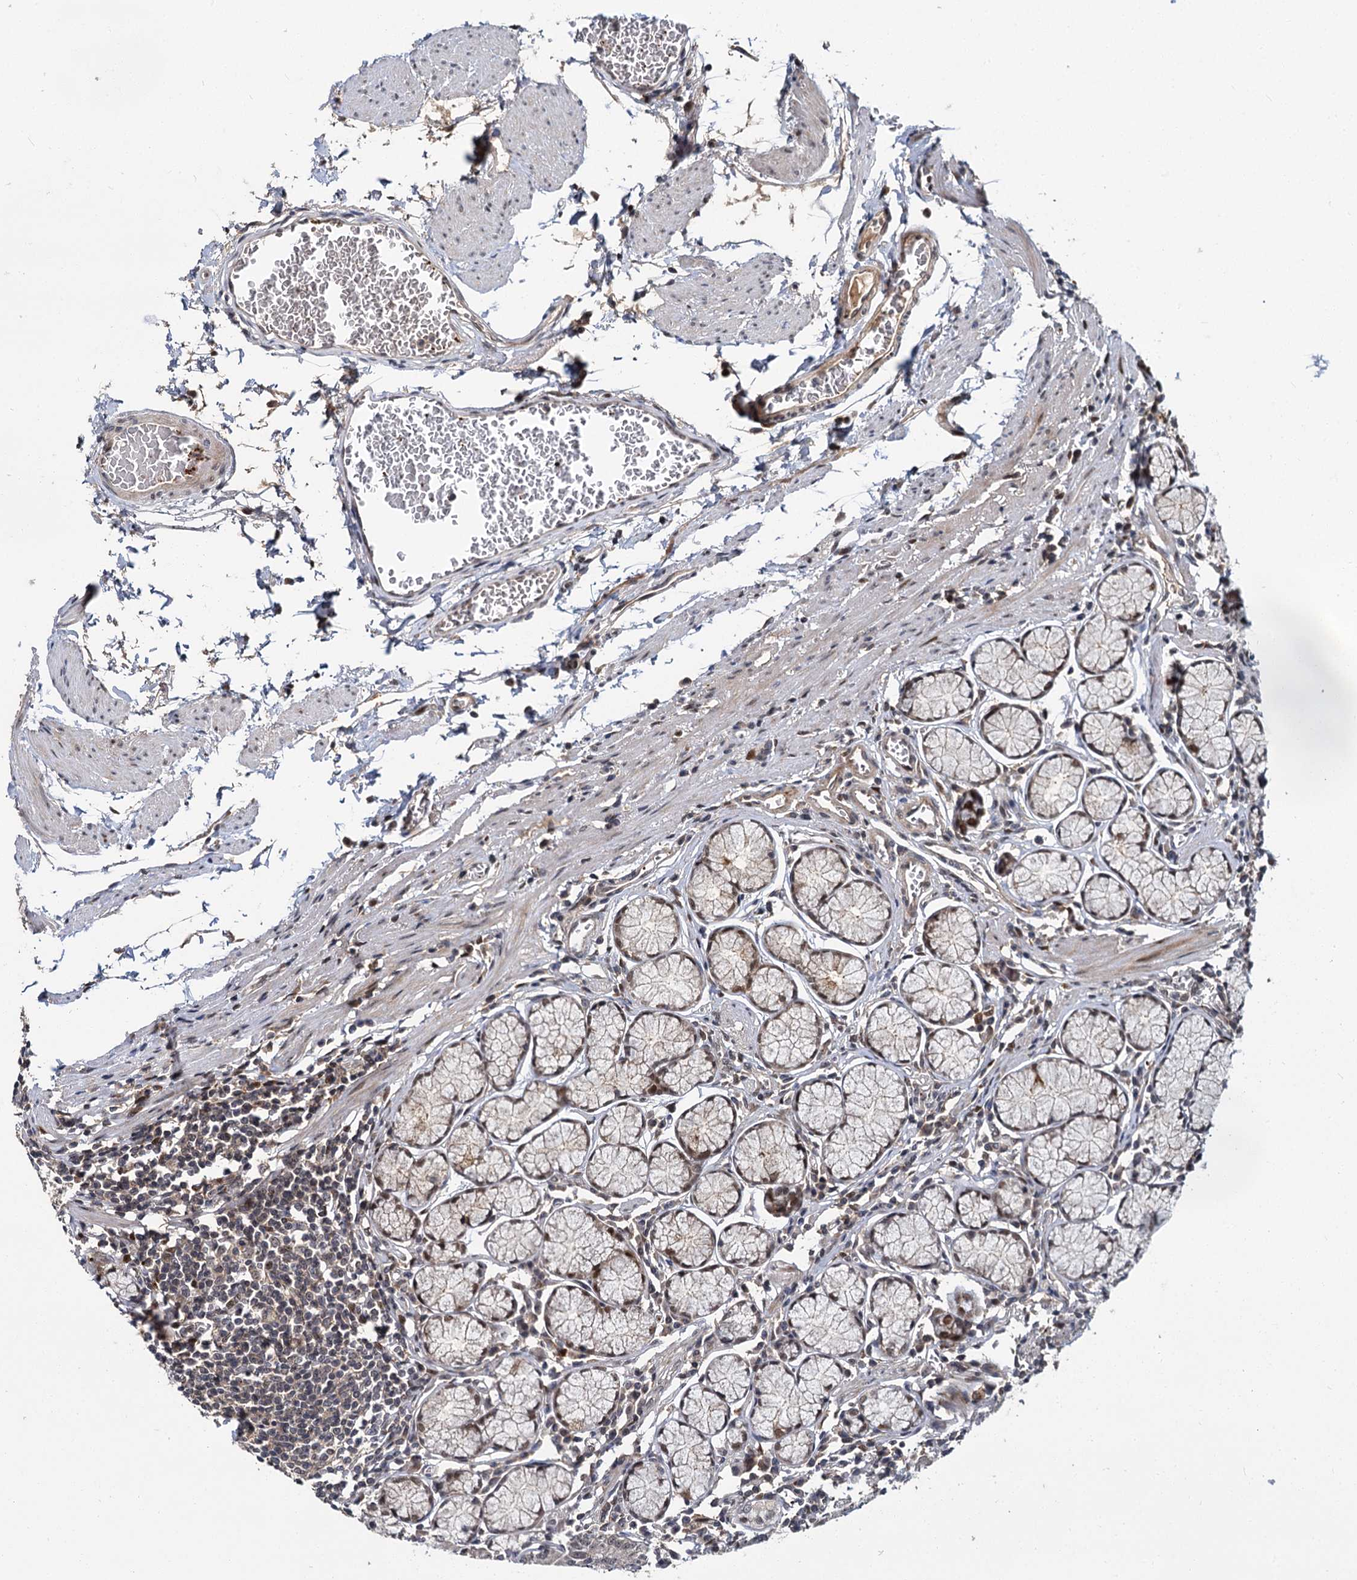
{"staining": {"intensity": "moderate", "quantity": "<25%", "location": "cytoplasmic/membranous,nuclear"}, "tissue": "stomach", "cell_type": "Glandular cells", "image_type": "normal", "snomed": [{"axis": "morphology", "description": "Normal tissue, NOS"}, {"axis": "topography", "description": "Stomach"}], "caption": "Immunohistochemical staining of normal human stomach exhibits moderate cytoplasmic/membranous,nuclear protein positivity in approximately <25% of glandular cells.", "gene": "MBD6", "patient": {"sex": "male", "age": 55}}